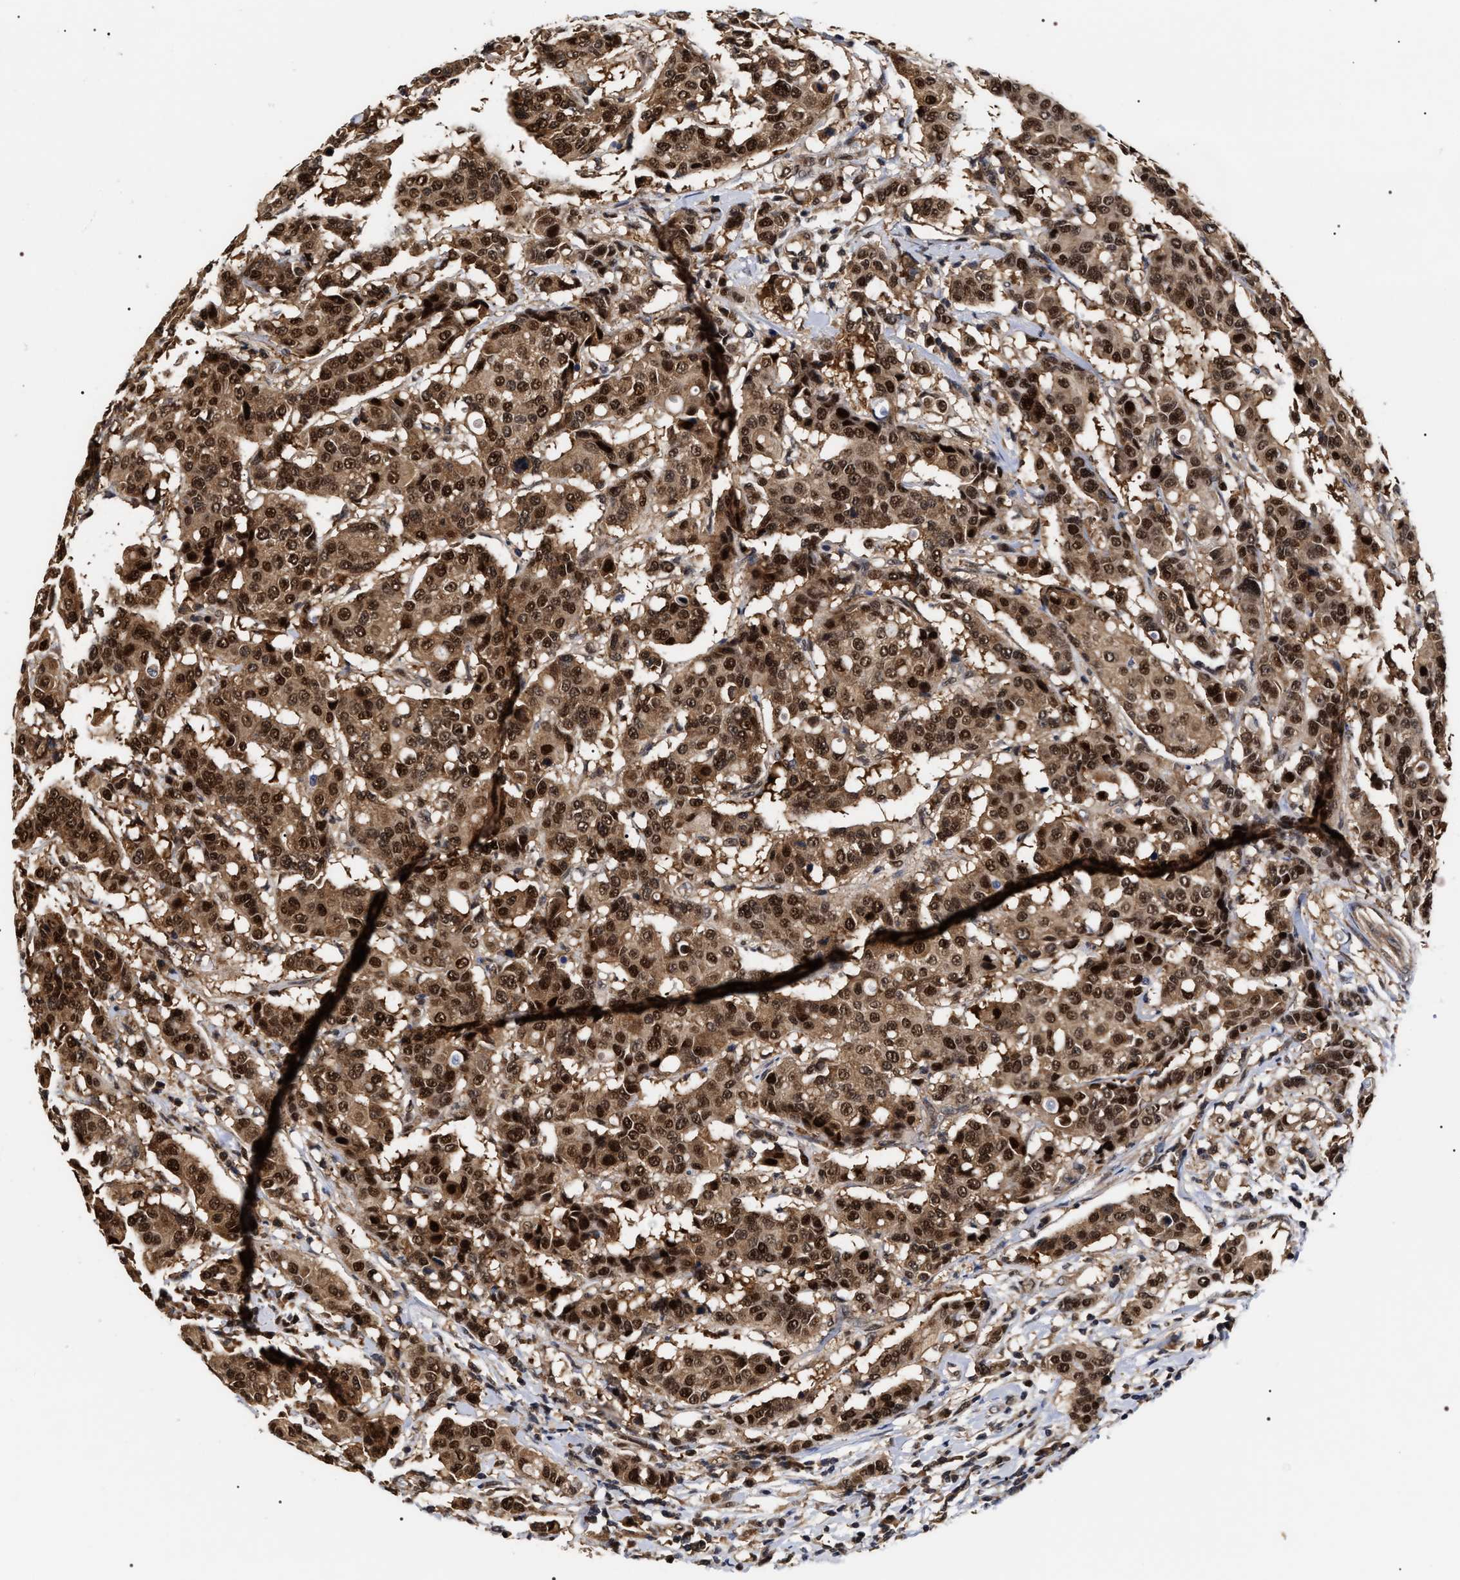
{"staining": {"intensity": "strong", "quantity": ">75%", "location": "cytoplasmic/membranous,nuclear"}, "tissue": "breast cancer", "cell_type": "Tumor cells", "image_type": "cancer", "snomed": [{"axis": "morphology", "description": "Duct carcinoma"}, {"axis": "topography", "description": "Breast"}], "caption": "Protein analysis of breast infiltrating ductal carcinoma tissue shows strong cytoplasmic/membranous and nuclear staining in approximately >75% of tumor cells.", "gene": "BAG6", "patient": {"sex": "female", "age": 27}}